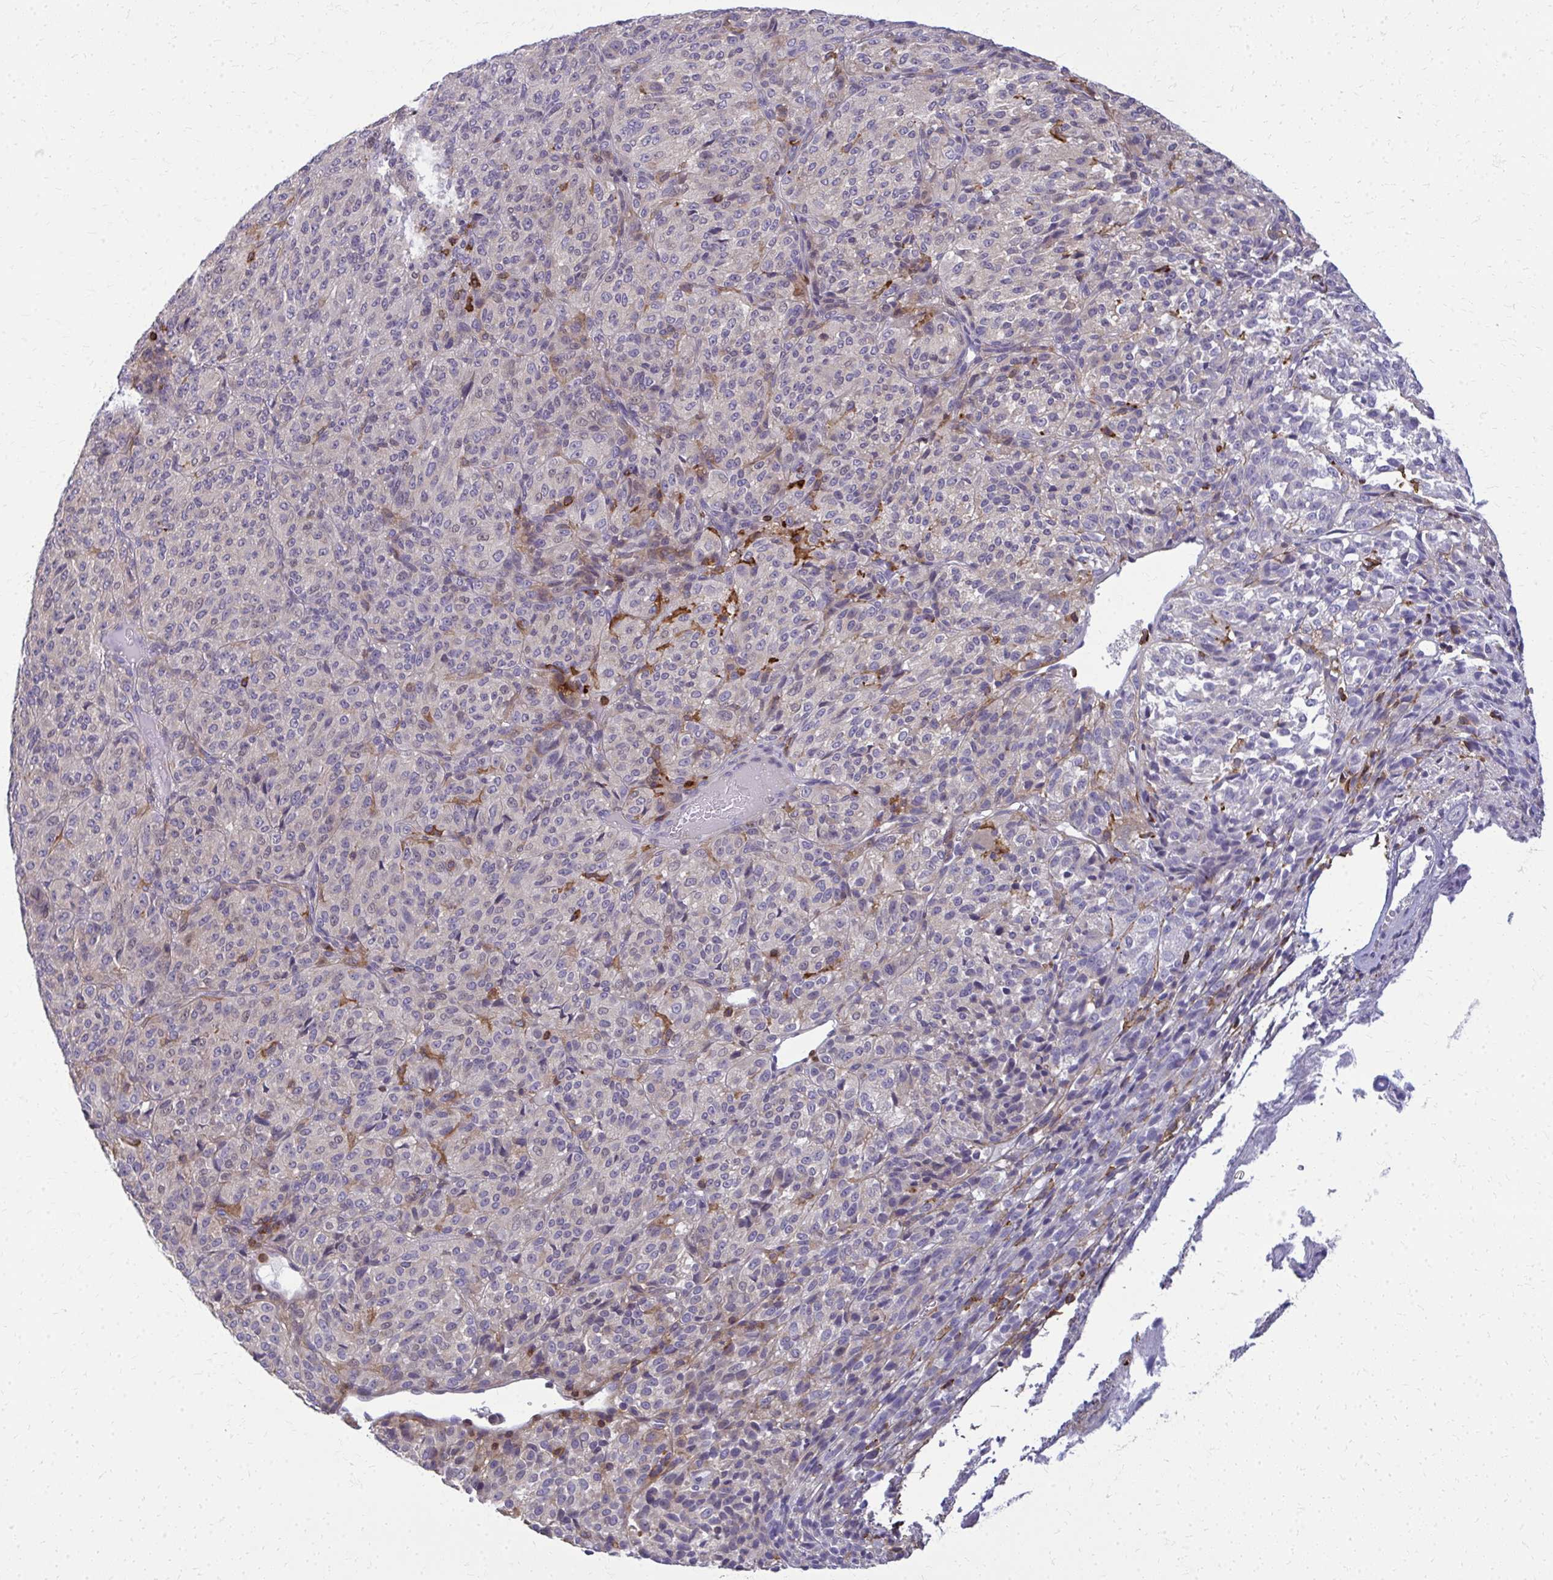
{"staining": {"intensity": "negative", "quantity": "none", "location": "none"}, "tissue": "melanoma", "cell_type": "Tumor cells", "image_type": "cancer", "snomed": [{"axis": "morphology", "description": "Malignant melanoma, Metastatic site"}, {"axis": "topography", "description": "Brain"}], "caption": "Immunohistochemistry (IHC) of melanoma exhibits no positivity in tumor cells.", "gene": "AP5M1", "patient": {"sex": "female", "age": 56}}